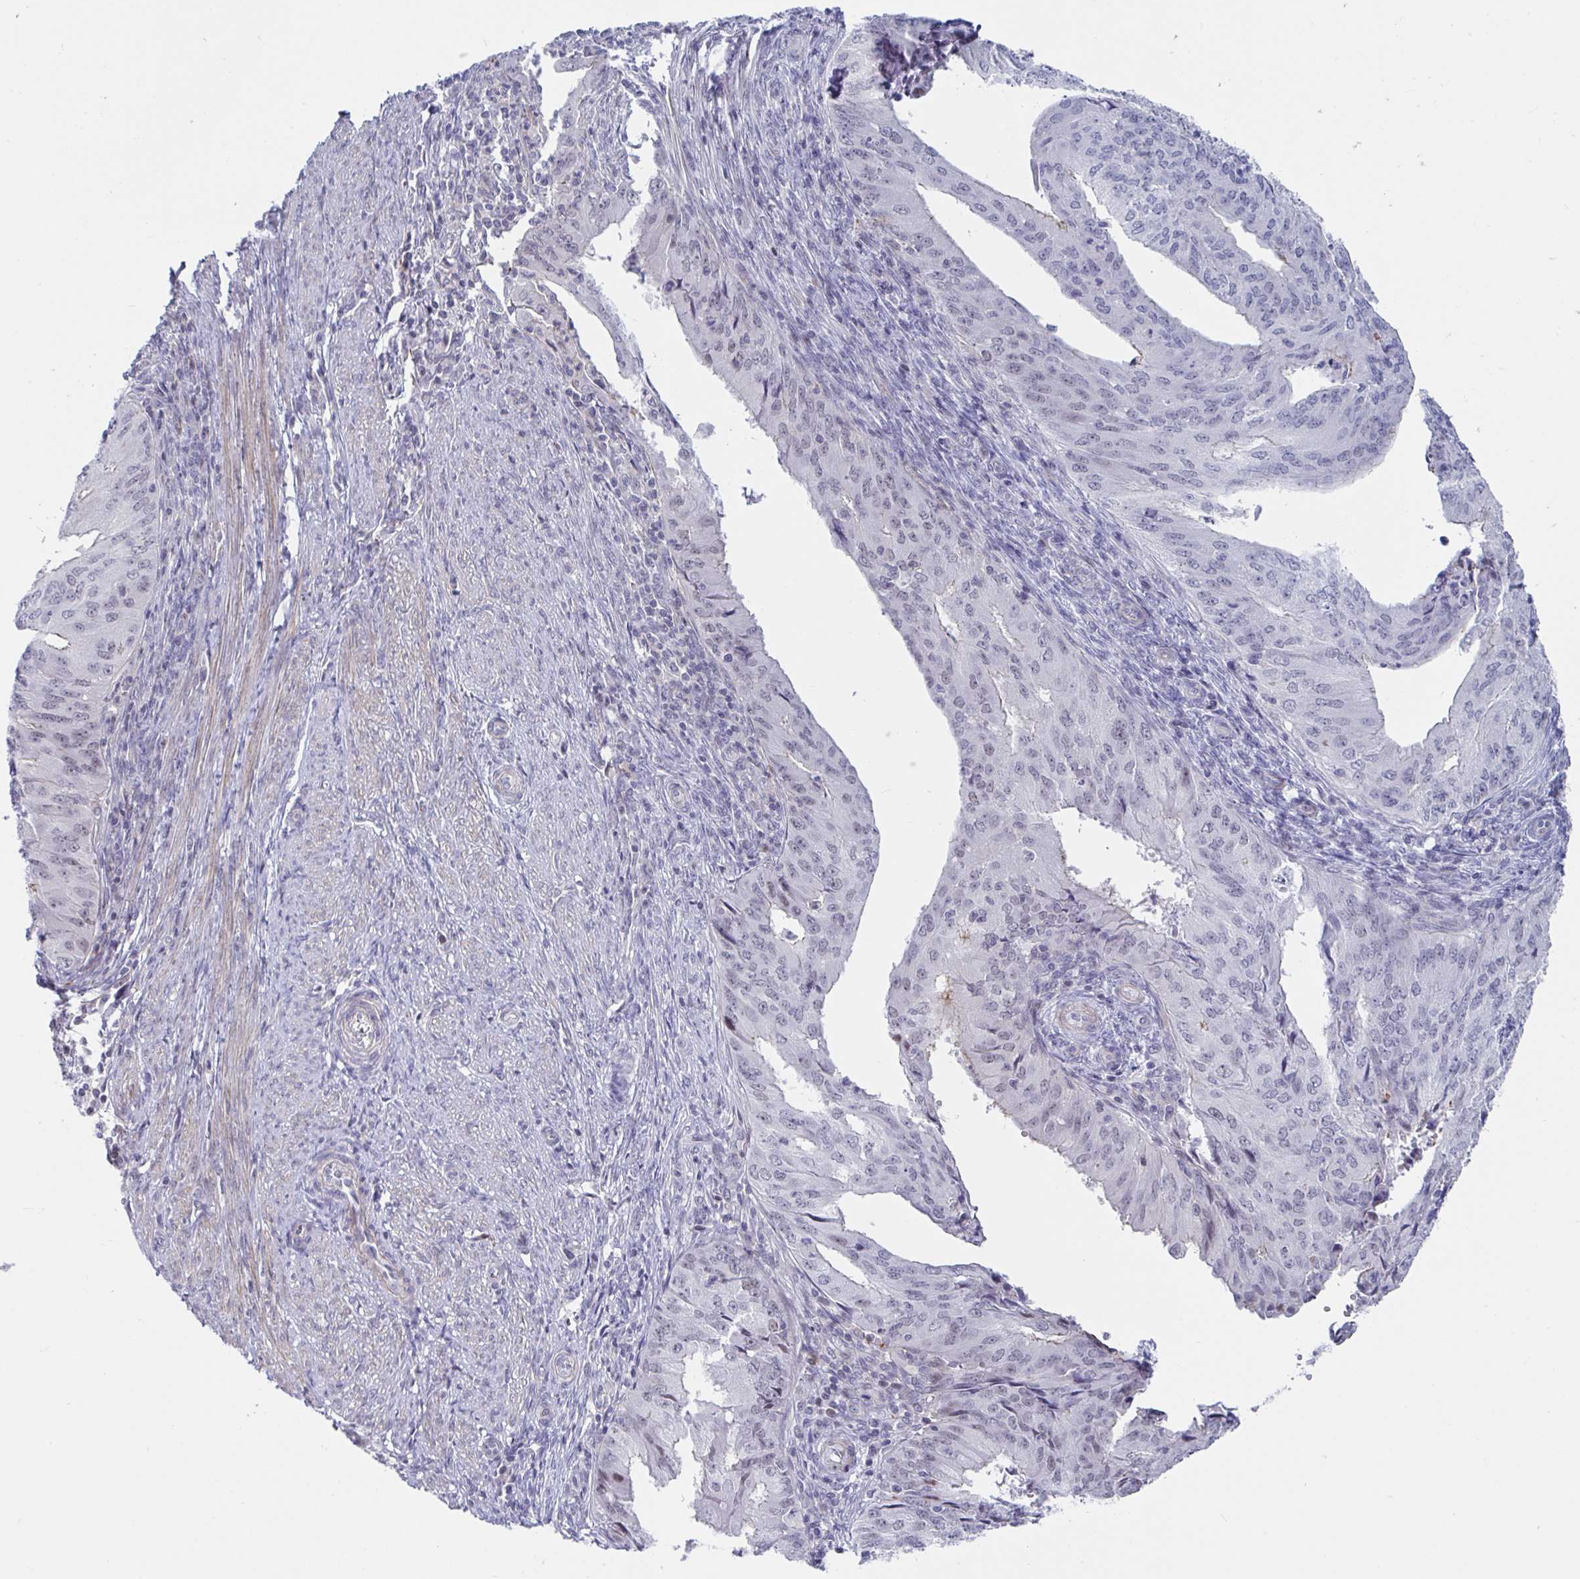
{"staining": {"intensity": "negative", "quantity": "none", "location": "none"}, "tissue": "endometrial cancer", "cell_type": "Tumor cells", "image_type": "cancer", "snomed": [{"axis": "morphology", "description": "Adenocarcinoma, NOS"}, {"axis": "topography", "description": "Endometrium"}], "caption": "Human adenocarcinoma (endometrial) stained for a protein using immunohistochemistry demonstrates no positivity in tumor cells.", "gene": "WDR72", "patient": {"sex": "female", "age": 50}}